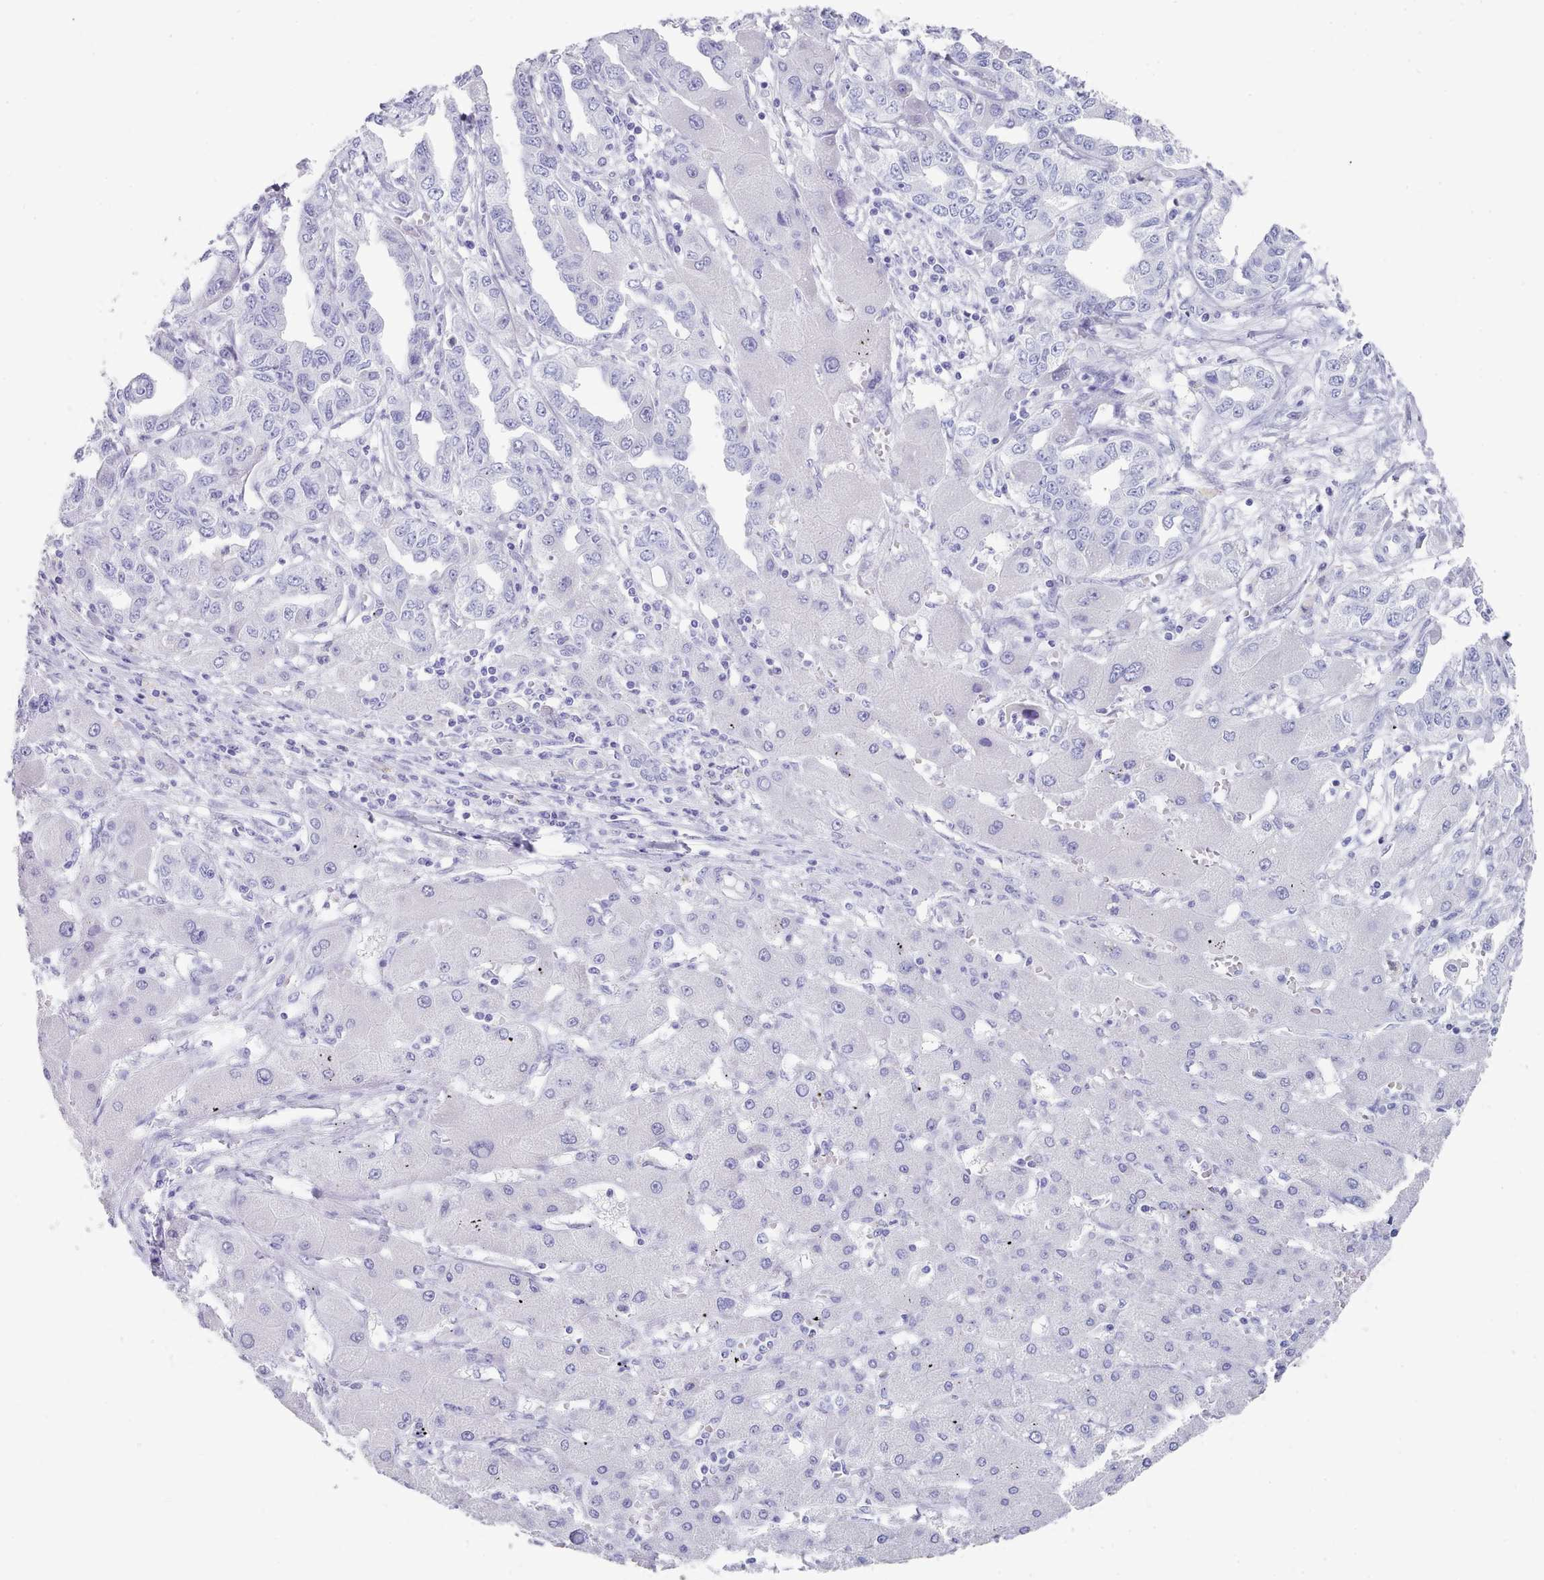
{"staining": {"intensity": "negative", "quantity": "none", "location": "none"}, "tissue": "liver cancer", "cell_type": "Tumor cells", "image_type": "cancer", "snomed": [{"axis": "morphology", "description": "Cholangiocarcinoma"}, {"axis": "topography", "description": "Liver"}], "caption": "Liver cholangiocarcinoma was stained to show a protein in brown. There is no significant positivity in tumor cells. (Stains: DAB IHC with hematoxylin counter stain, Microscopy: brightfield microscopy at high magnification).", "gene": "LRRC37A", "patient": {"sex": "male", "age": 59}}